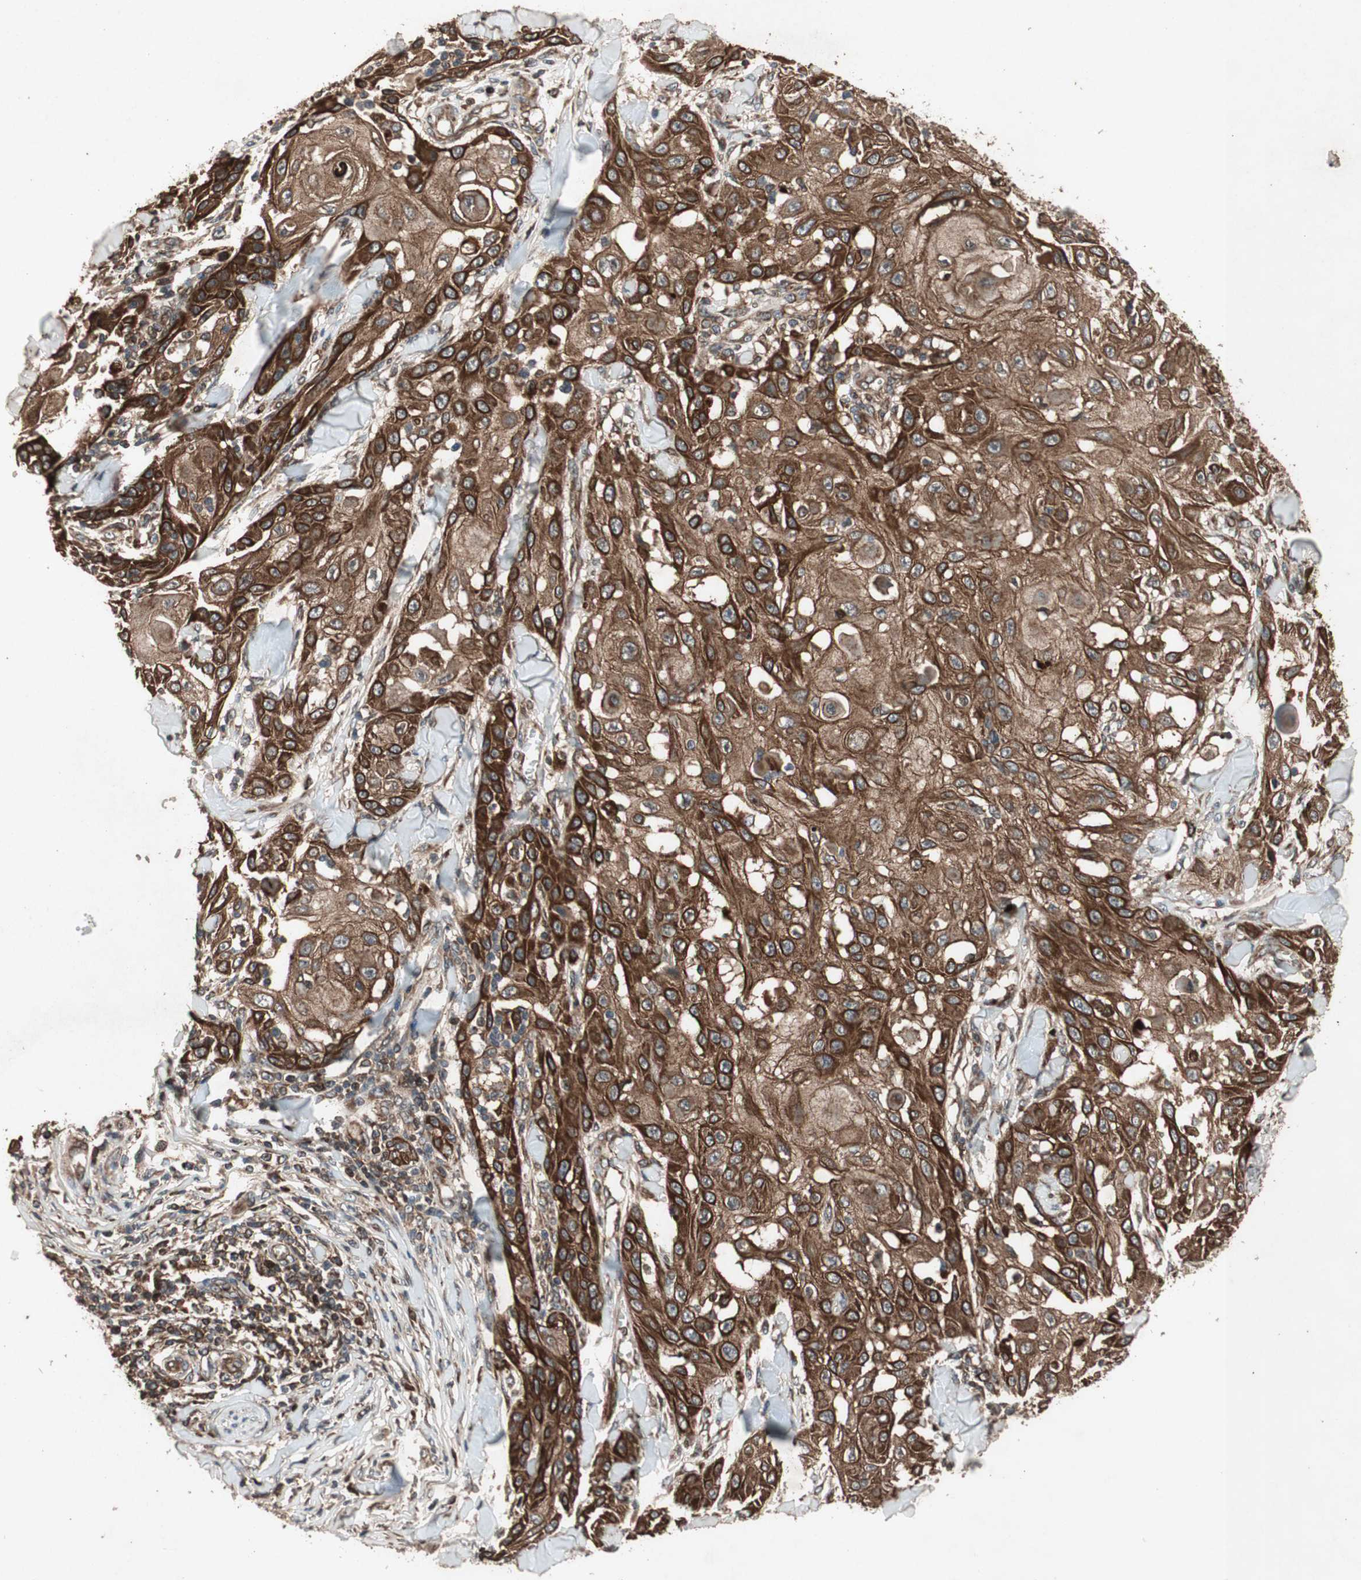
{"staining": {"intensity": "strong", "quantity": ">75%", "location": "cytoplasmic/membranous"}, "tissue": "skin cancer", "cell_type": "Tumor cells", "image_type": "cancer", "snomed": [{"axis": "morphology", "description": "Squamous cell carcinoma, NOS"}, {"axis": "topography", "description": "Skin"}], "caption": "A high-resolution micrograph shows immunohistochemistry staining of skin cancer (squamous cell carcinoma), which reveals strong cytoplasmic/membranous staining in approximately >75% of tumor cells. (Stains: DAB in brown, nuclei in blue, Microscopy: brightfield microscopy at high magnification).", "gene": "RAB1A", "patient": {"sex": "male", "age": 24}}